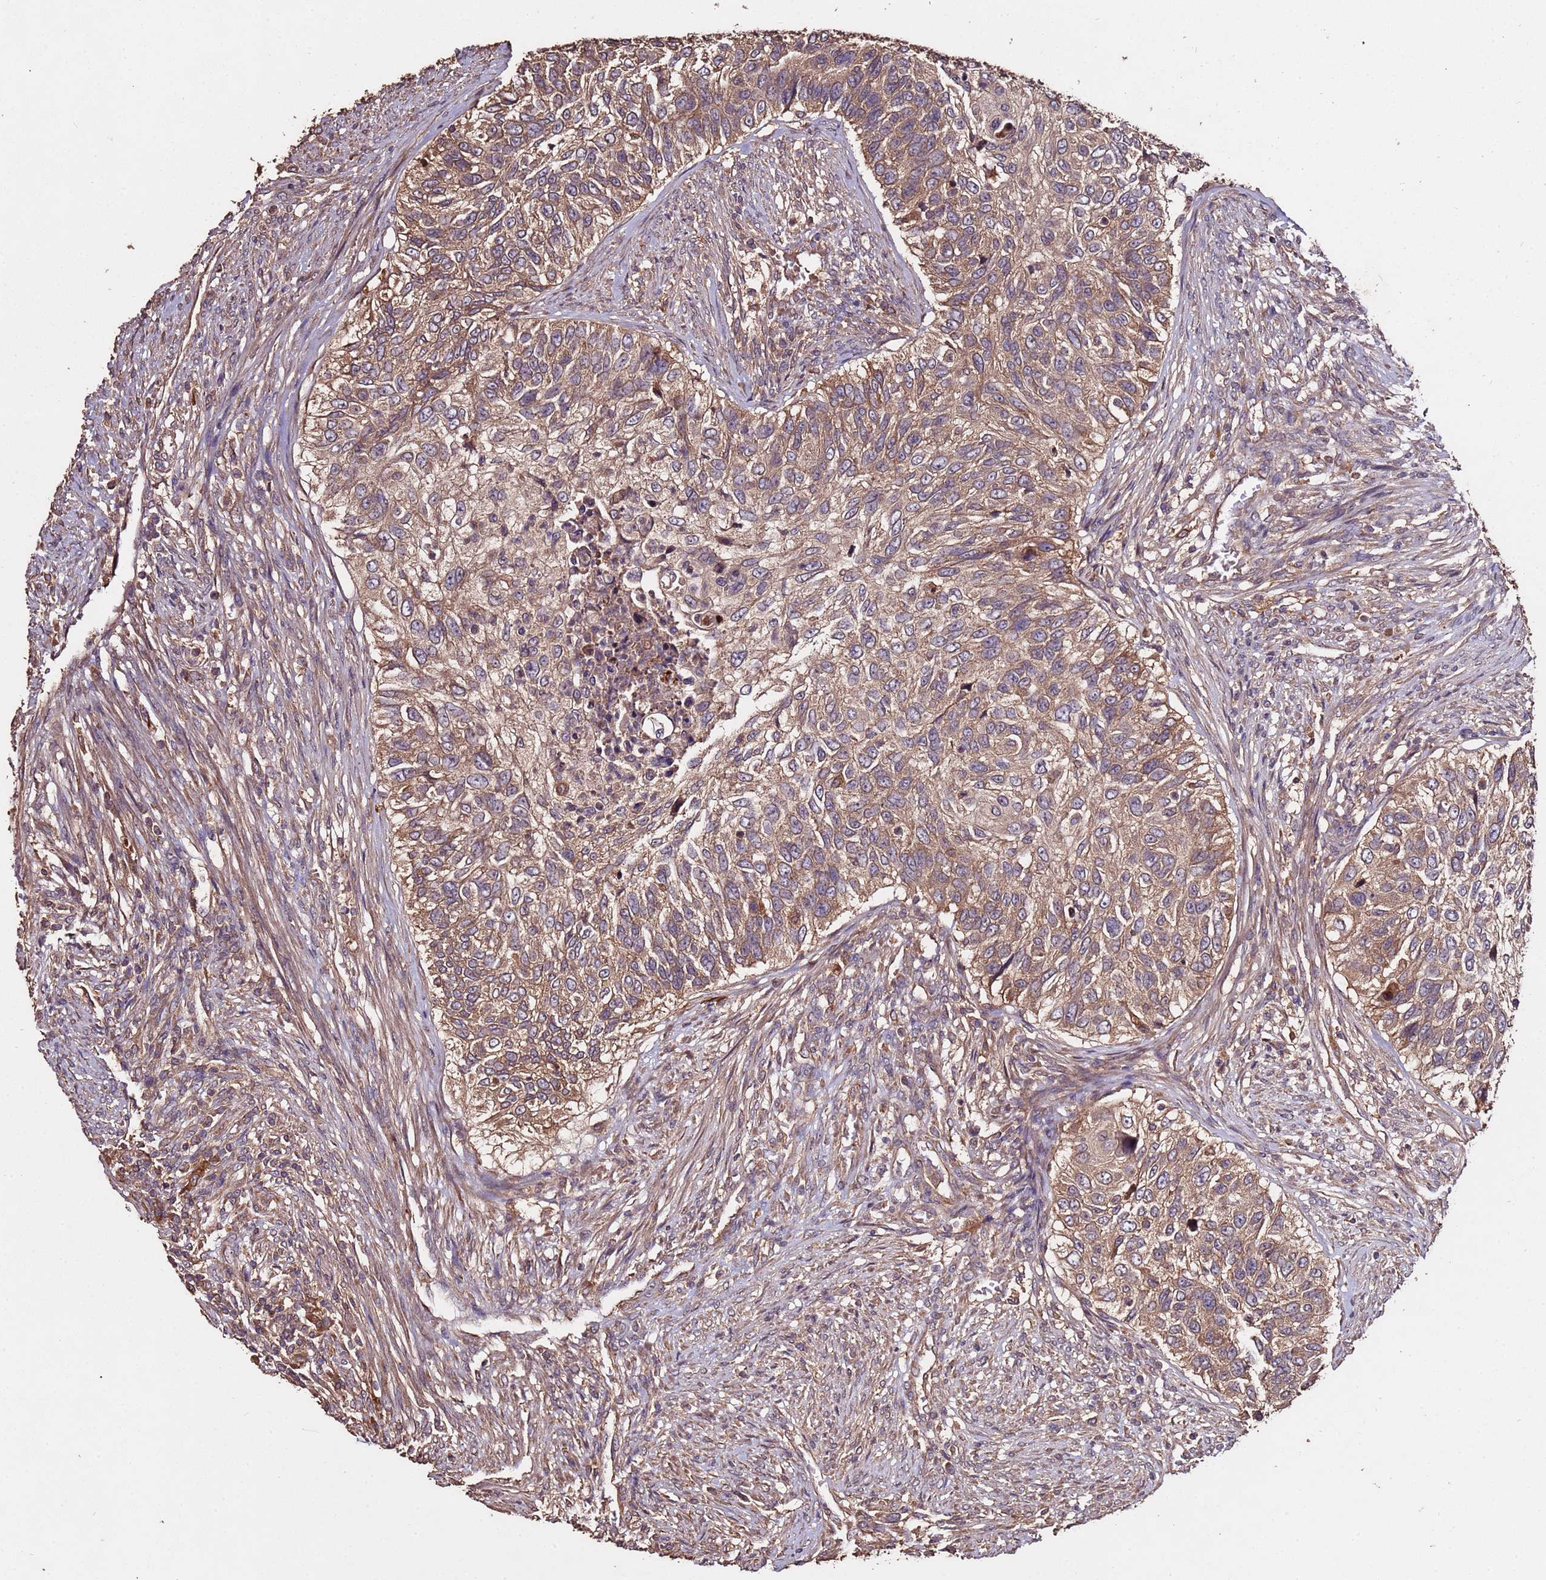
{"staining": {"intensity": "moderate", "quantity": ">75%", "location": "cytoplasmic/membranous"}, "tissue": "urothelial cancer", "cell_type": "Tumor cells", "image_type": "cancer", "snomed": [{"axis": "morphology", "description": "Urothelial carcinoma, High grade"}, {"axis": "topography", "description": "Urinary bladder"}], "caption": "Urothelial cancer was stained to show a protein in brown. There is medium levels of moderate cytoplasmic/membranous expression in about >75% of tumor cells.", "gene": "RPS15A", "patient": {"sex": "female", "age": 60}}